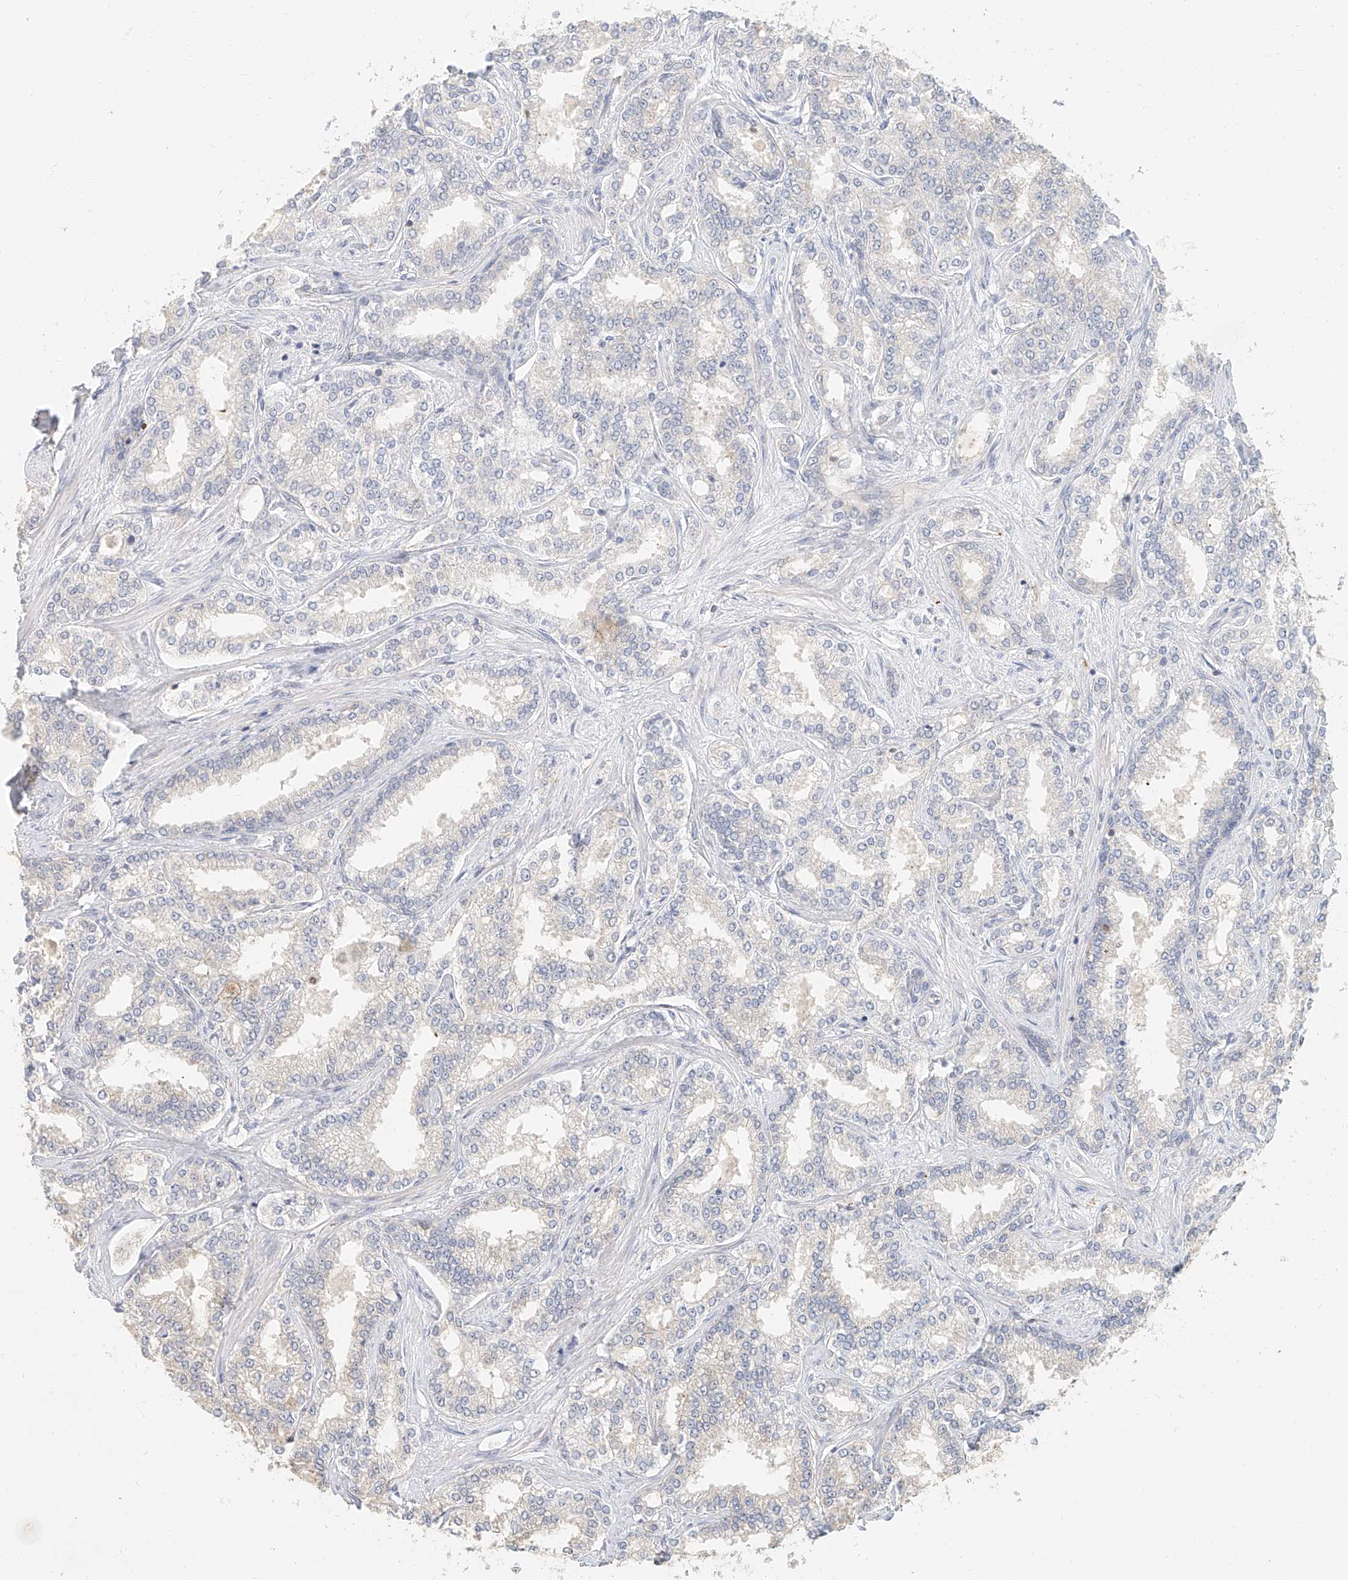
{"staining": {"intensity": "negative", "quantity": "none", "location": "none"}, "tissue": "prostate cancer", "cell_type": "Tumor cells", "image_type": "cancer", "snomed": [{"axis": "morphology", "description": "Normal tissue, NOS"}, {"axis": "morphology", "description": "Adenocarcinoma, High grade"}, {"axis": "topography", "description": "Prostate"}], "caption": "Immunohistochemistry (IHC) of prostate cancer (high-grade adenocarcinoma) displays no positivity in tumor cells.", "gene": "NAP1L1", "patient": {"sex": "male", "age": 83}}